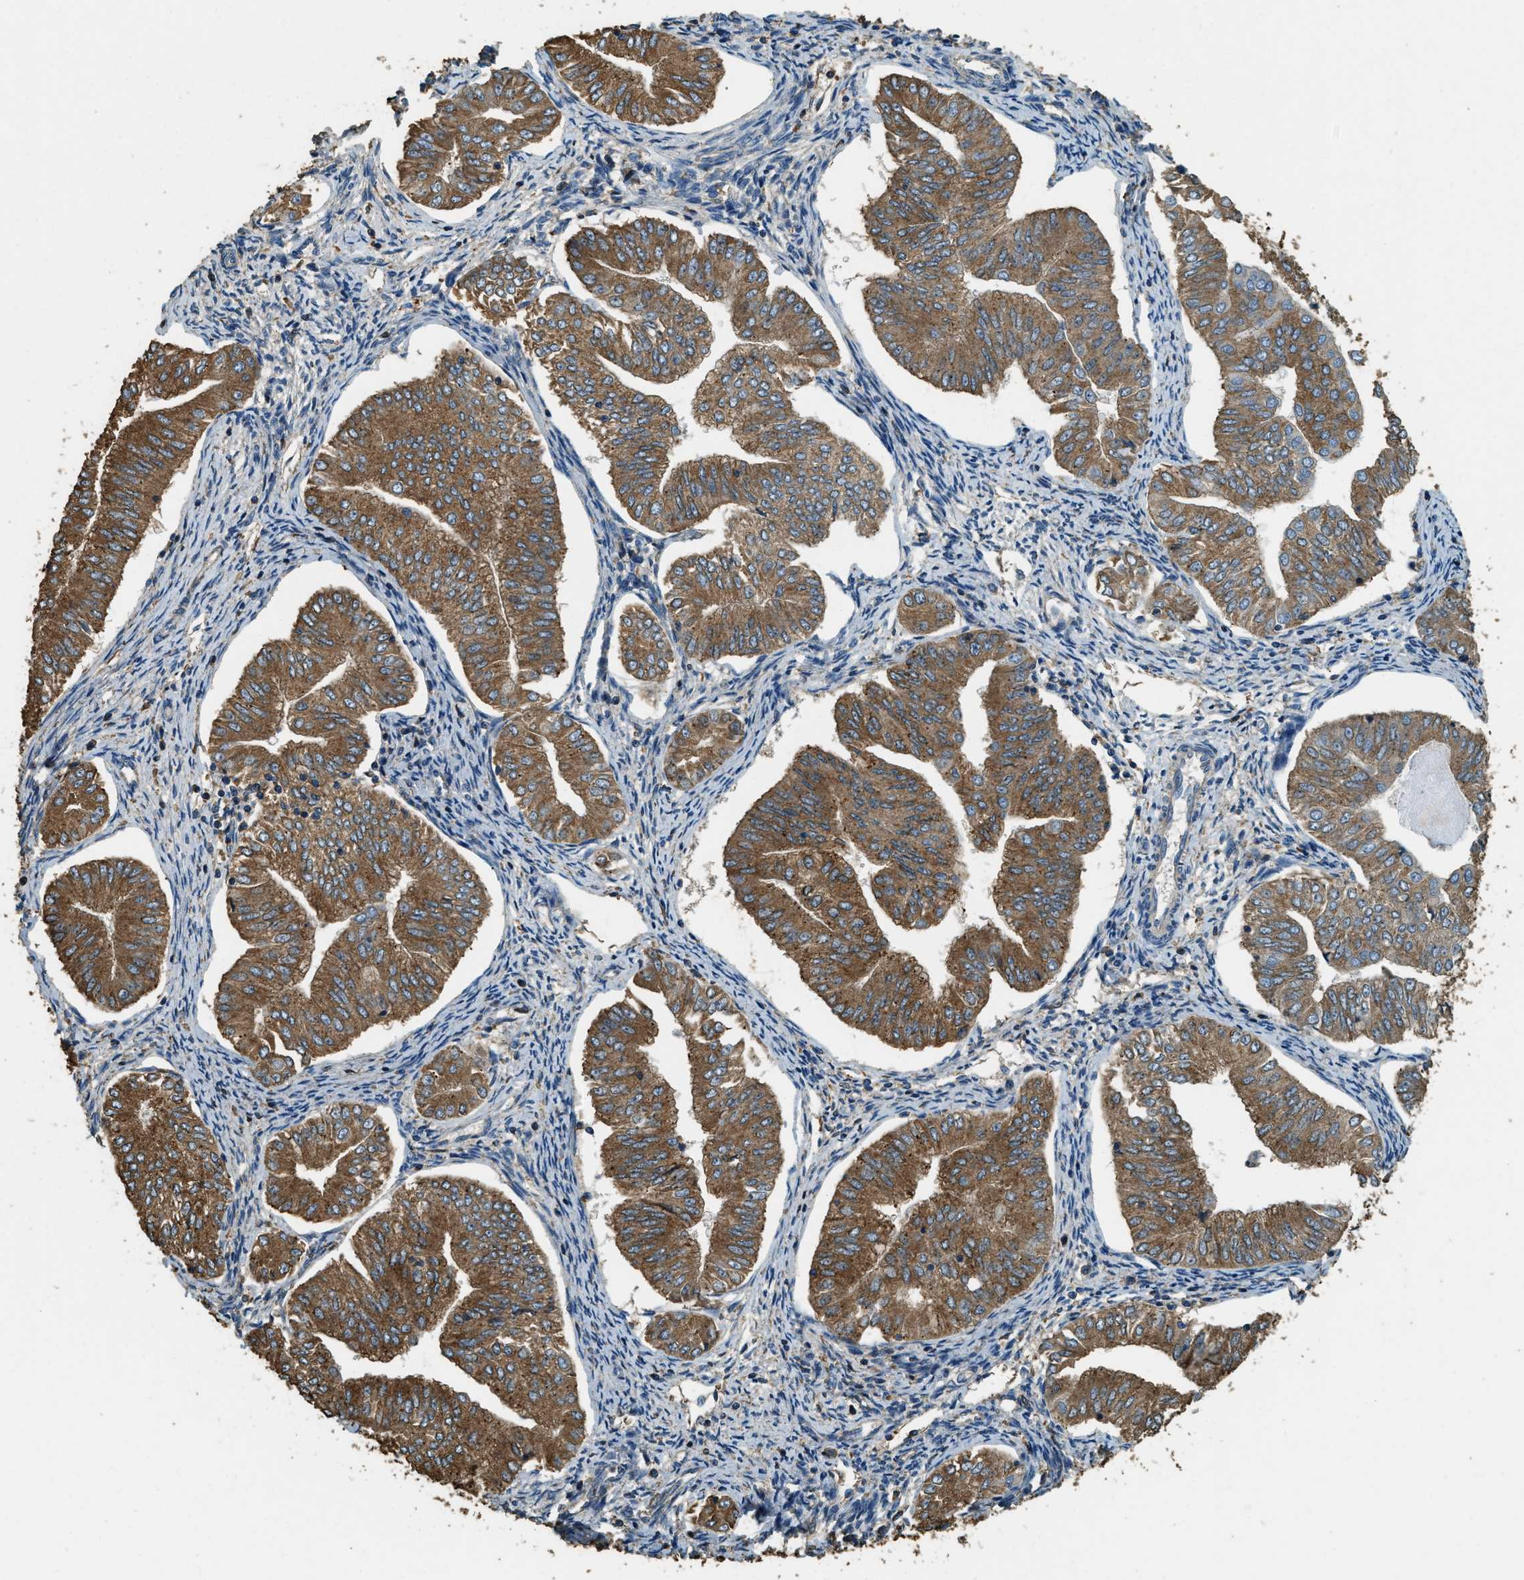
{"staining": {"intensity": "strong", "quantity": ">75%", "location": "cytoplasmic/membranous"}, "tissue": "endometrial cancer", "cell_type": "Tumor cells", "image_type": "cancer", "snomed": [{"axis": "morphology", "description": "Normal tissue, NOS"}, {"axis": "morphology", "description": "Adenocarcinoma, NOS"}, {"axis": "topography", "description": "Endometrium"}], "caption": "Tumor cells display high levels of strong cytoplasmic/membranous expression in approximately >75% of cells in endometrial cancer (adenocarcinoma).", "gene": "ERGIC1", "patient": {"sex": "female", "age": 53}}